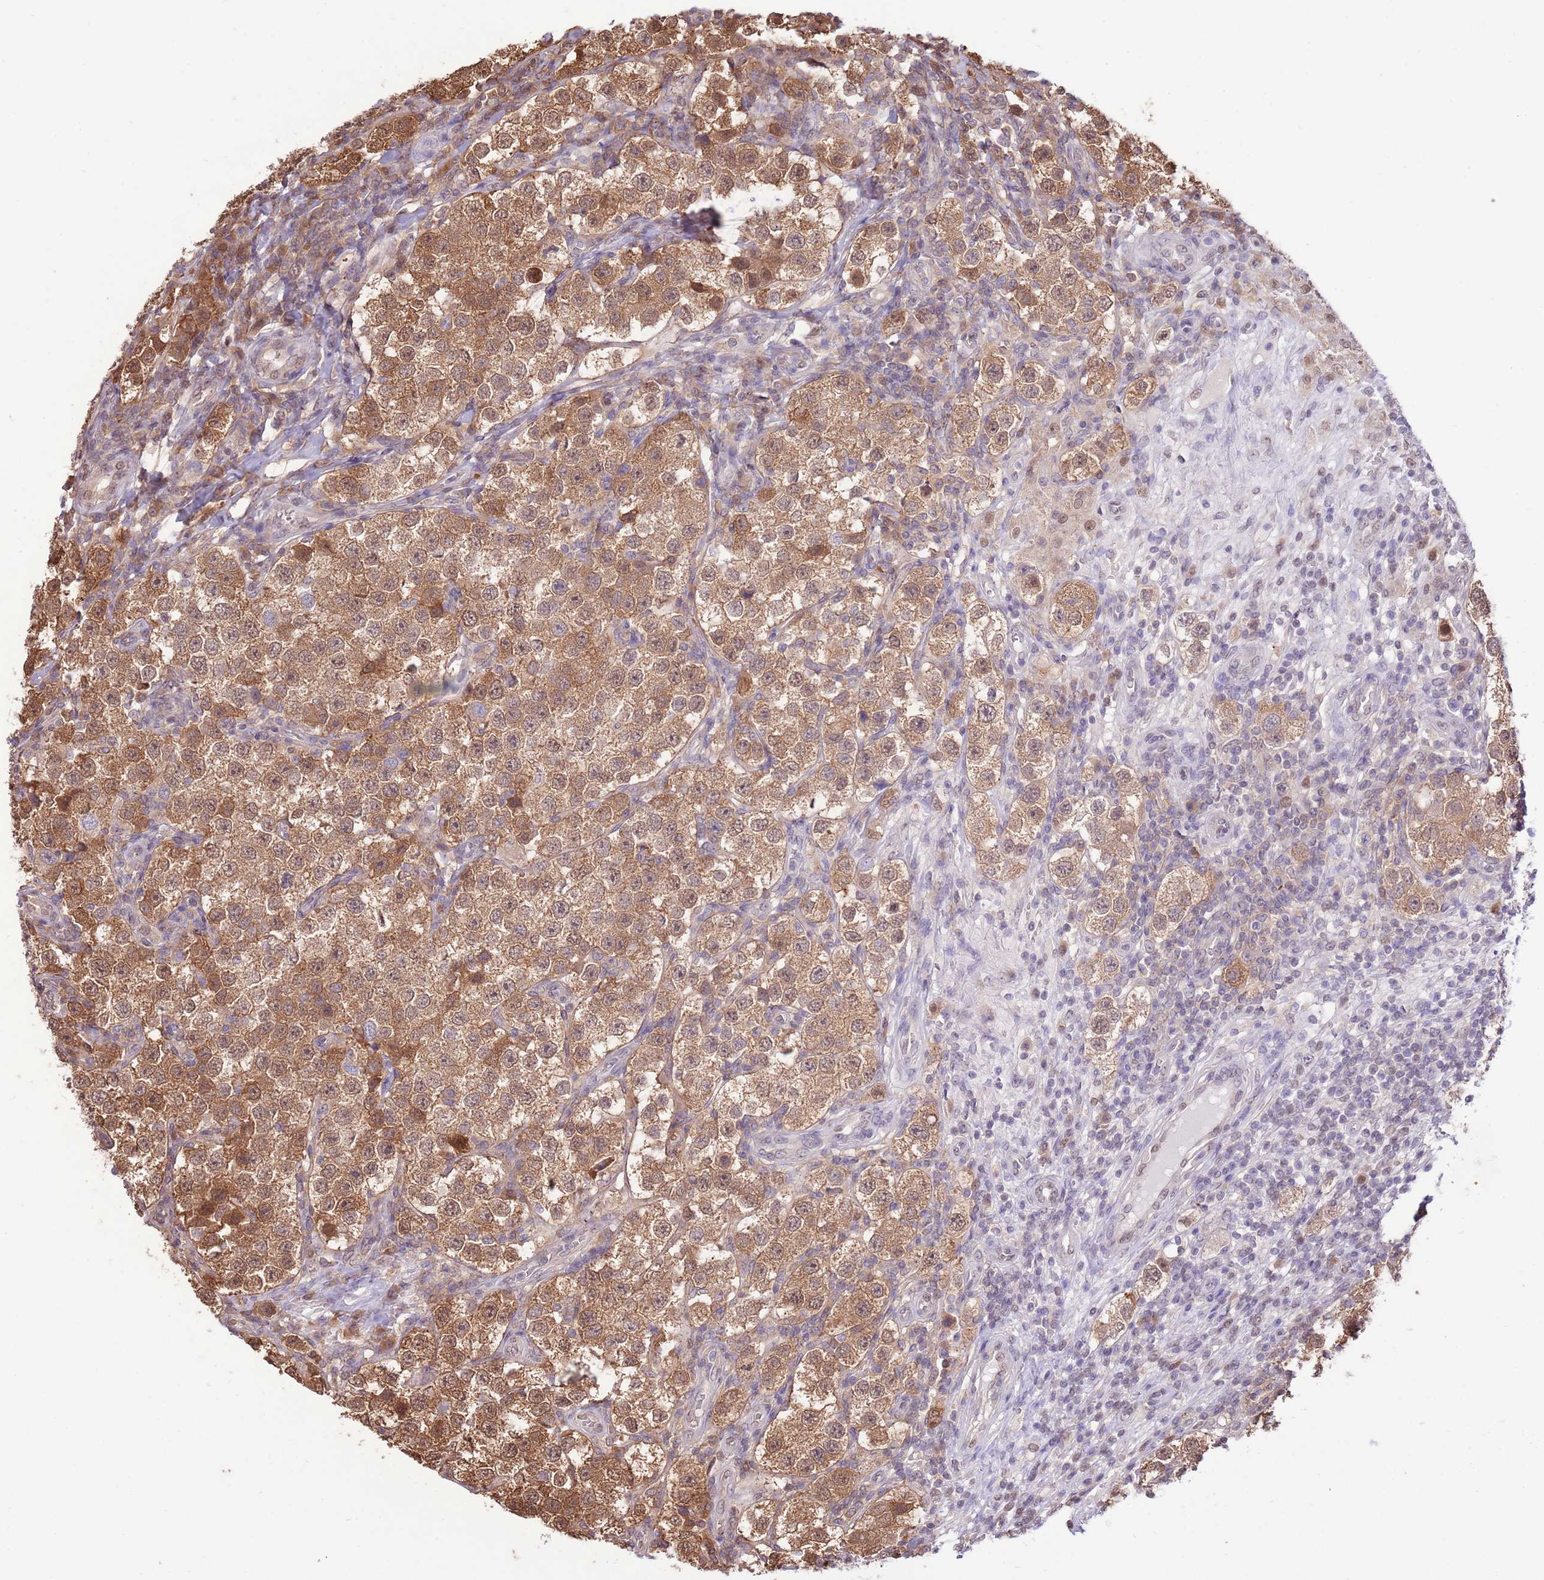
{"staining": {"intensity": "moderate", "quantity": ">75%", "location": "cytoplasmic/membranous,nuclear"}, "tissue": "testis cancer", "cell_type": "Tumor cells", "image_type": "cancer", "snomed": [{"axis": "morphology", "description": "Seminoma, NOS"}, {"axis": "topography", "description": "Testis"}], "caption": "Brown immunohistochemical staining in human testis cancer (seminoma) demonstrates moderate cytoplasmic/membranous and nuclear expression in about >75% of tumor cells.", "gene": "NSFL1C", "patient": {"sex": "male", "age": 37}}